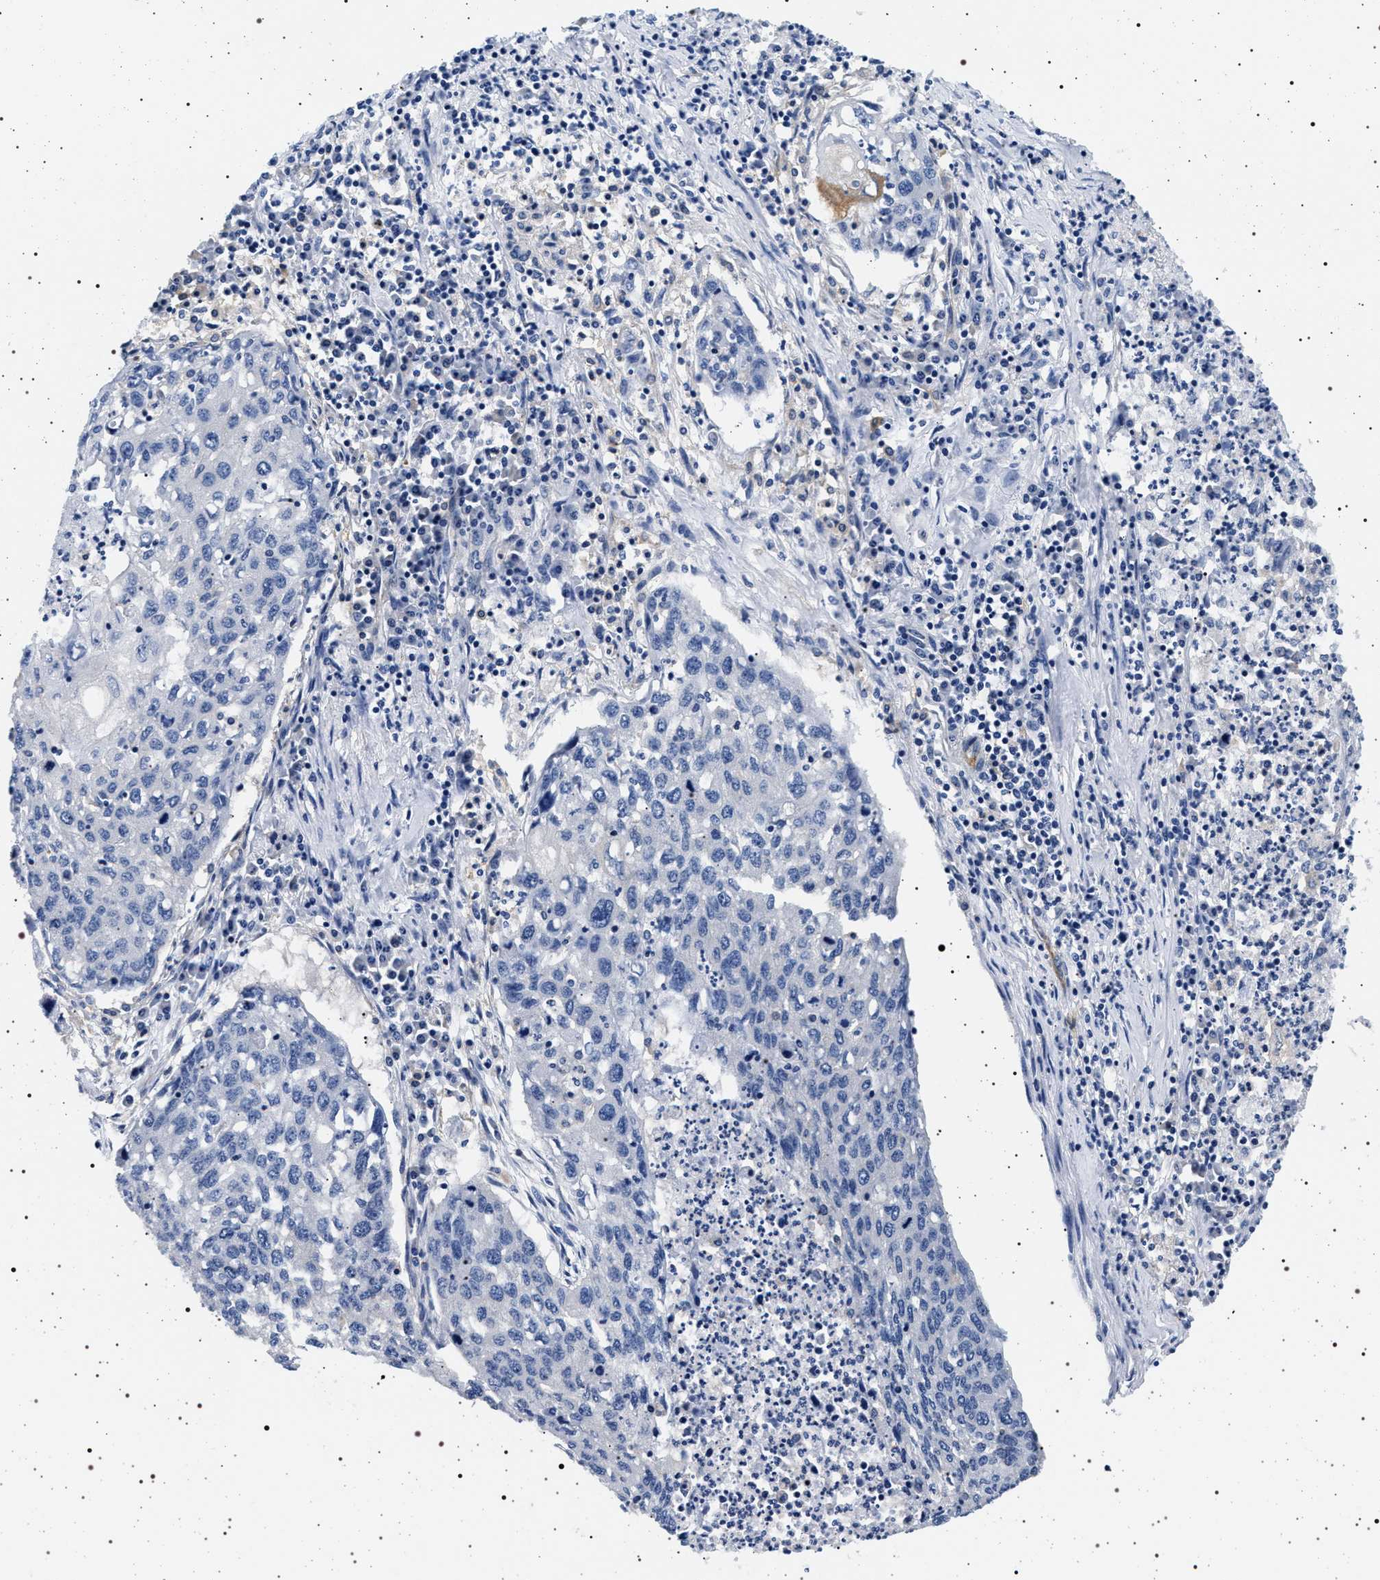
{"staining": {"intensity": "negative", "quantity": "none", "location": "none"}, "tissue": "lung cancer", "cell_type": "Tumor cells", "image_type": "cancer", "snomed": [{"axis": "morphology", "description": "Squamous cell carcinoma, NOS"}, {"axis": "topography", "description": "Lung"}], "caption": "Photomicrograph shows no significant protein staining in tumor cells of lung squamous cell carcinoma. (DAB (3,3'-diaminobenzidine) immunohistochemistry (IHC) visualized using brightfield microscopy, high magnification).", "gene": "HSD17B1", "patient": {"sex": "female", "age": 63}}